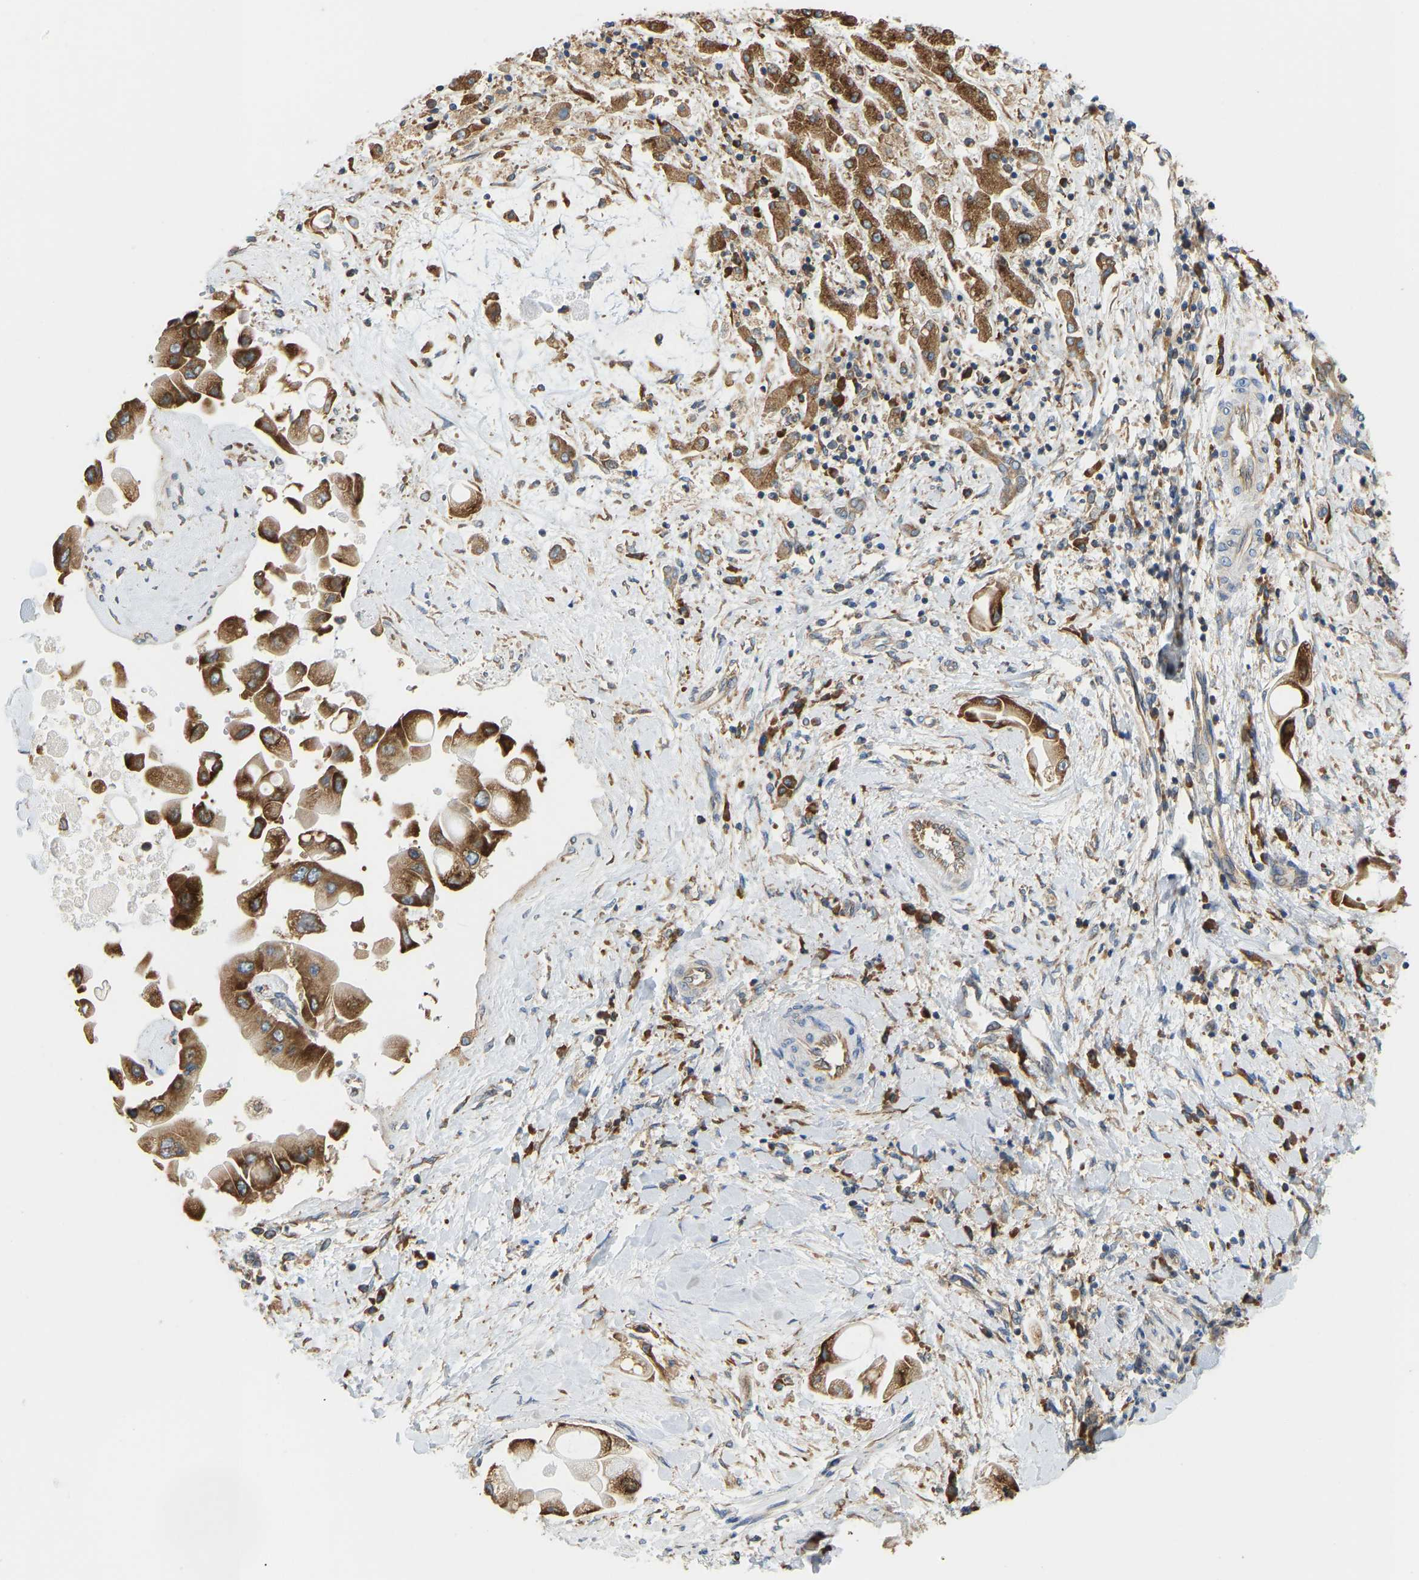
{"staining": {"intensity": "strong", "quantity": ">75%", "location": "cytoplasmic/membranous"}, "tissue": "liver cancer", "cell_type": "Tumor cells", "image_type": "cancer", "snomed": [{"axis": "morphology", "description": "Cholangiocarcinoma"}, {"axis": "topography", "description": "Liver"}], "caption": "IHC staining of liver cholangiocarcinoma, which exhibits high levels of strong cytoplasmic/membranous expression in approximately >75% of tumor cells indicating strong cytoplasmic/membranous protein expression. The staining was performed using DAB (3,3'-diaminobenzidine) (brown) for protein detection and nuclei were counterstained in hematoxylin (blue).", "gene": "RPS6KB2", "patient": {"sex": "male", "age": 50}}